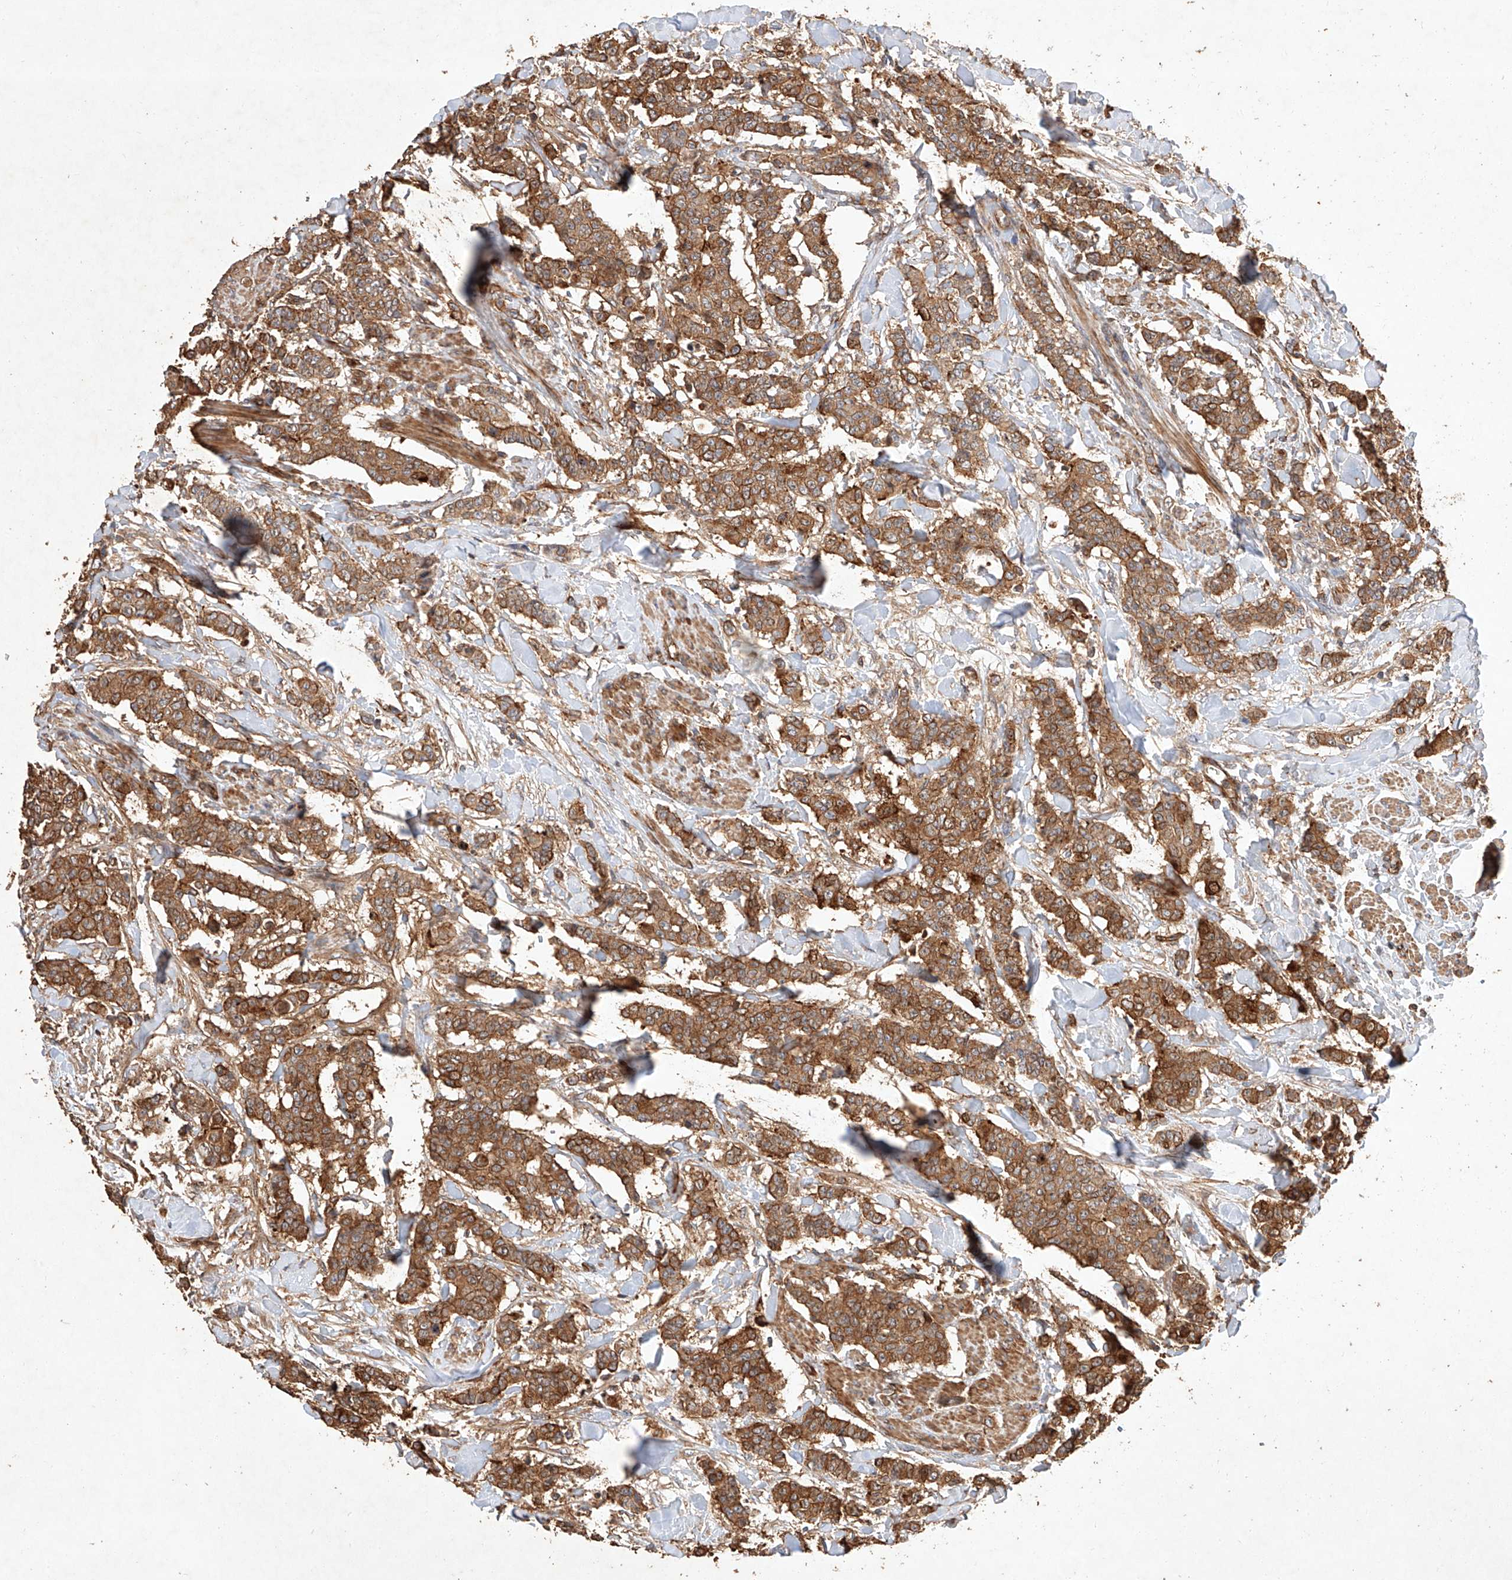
{"staining": {"intensity": "moderate", "quantity": ">75%", "location": "cytoplasmic/membranous"}, "tissue": "breast cancer", "cell_type": "Tumor cells", "image_type": "cancer", "snomed": [{"axis": "morphology", "description": "Duct carcinoma"}, {"axis": "topography", "description": "Breast"}], "caption": "Breast cancer was stained to show a protein in brown. There is medium levels of moderate cytoplasmic/membranous expression in about >75% of tumor cells.", "gene": "GHDC", "patient": {"sex": "female", "age": 40}}